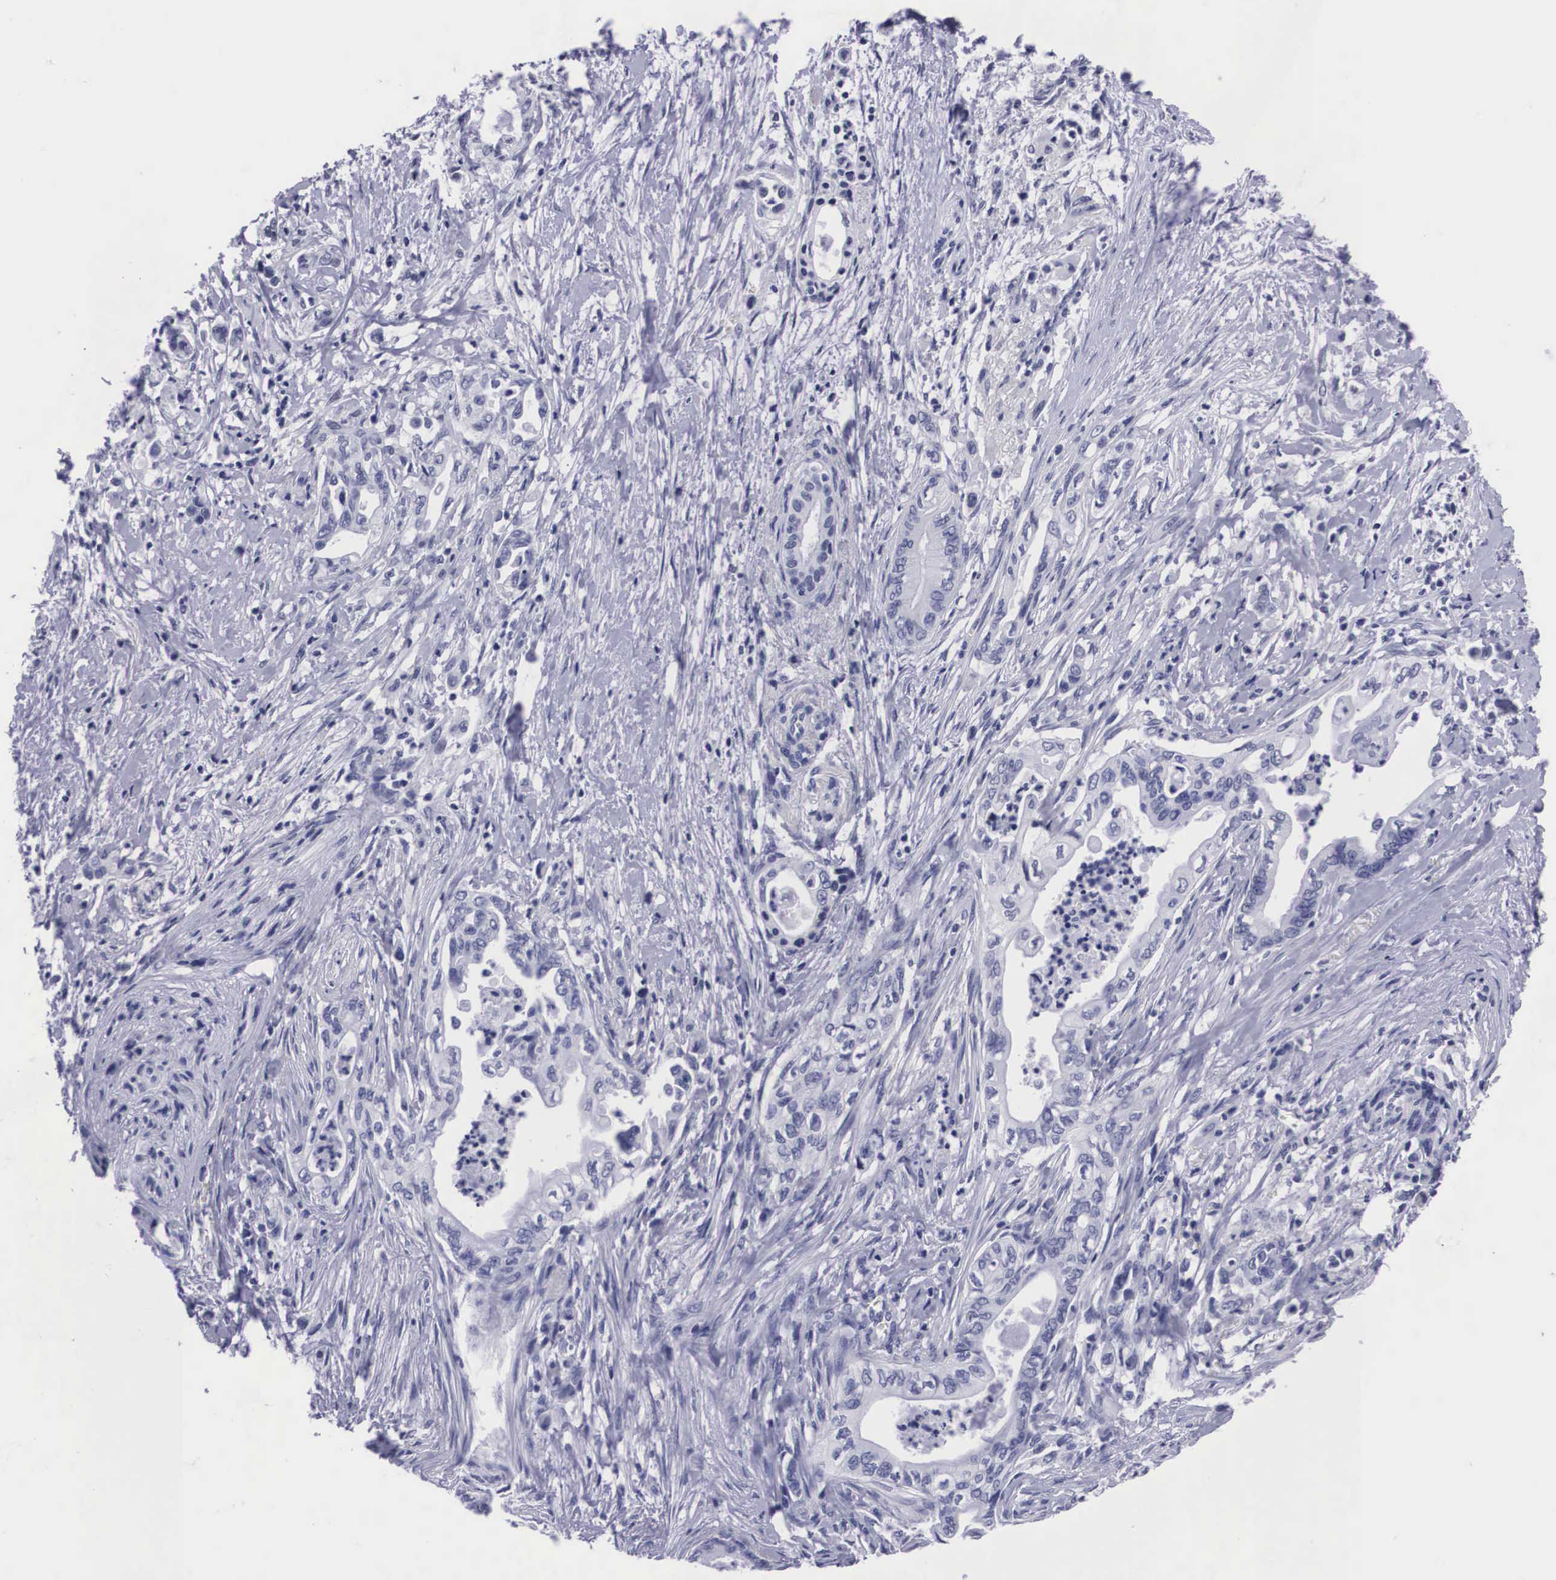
{"staining": {"intensity": "negative", "quantity": "none", "location": "none"}, "tissue": "pancreatic cancer", "cell_type": "Tumor cells", "image_type": "cancer", "snomed": [{"axis": "morphology", "description": "Adenocarcinoma, NOS"}, {"axis": "topography", "description": "Pancreas"}], "caption": "Image shows no significant protein expression in tumor cells of pancreatic adenocarcinoma. The staining is performed using DAB (3,3'-diaminobenzidine) brown chromogen with nuclei counter-stained in using hematoxylin.", "gene": "C22orf31", "patient": {"sex": "female", "age": 66}}